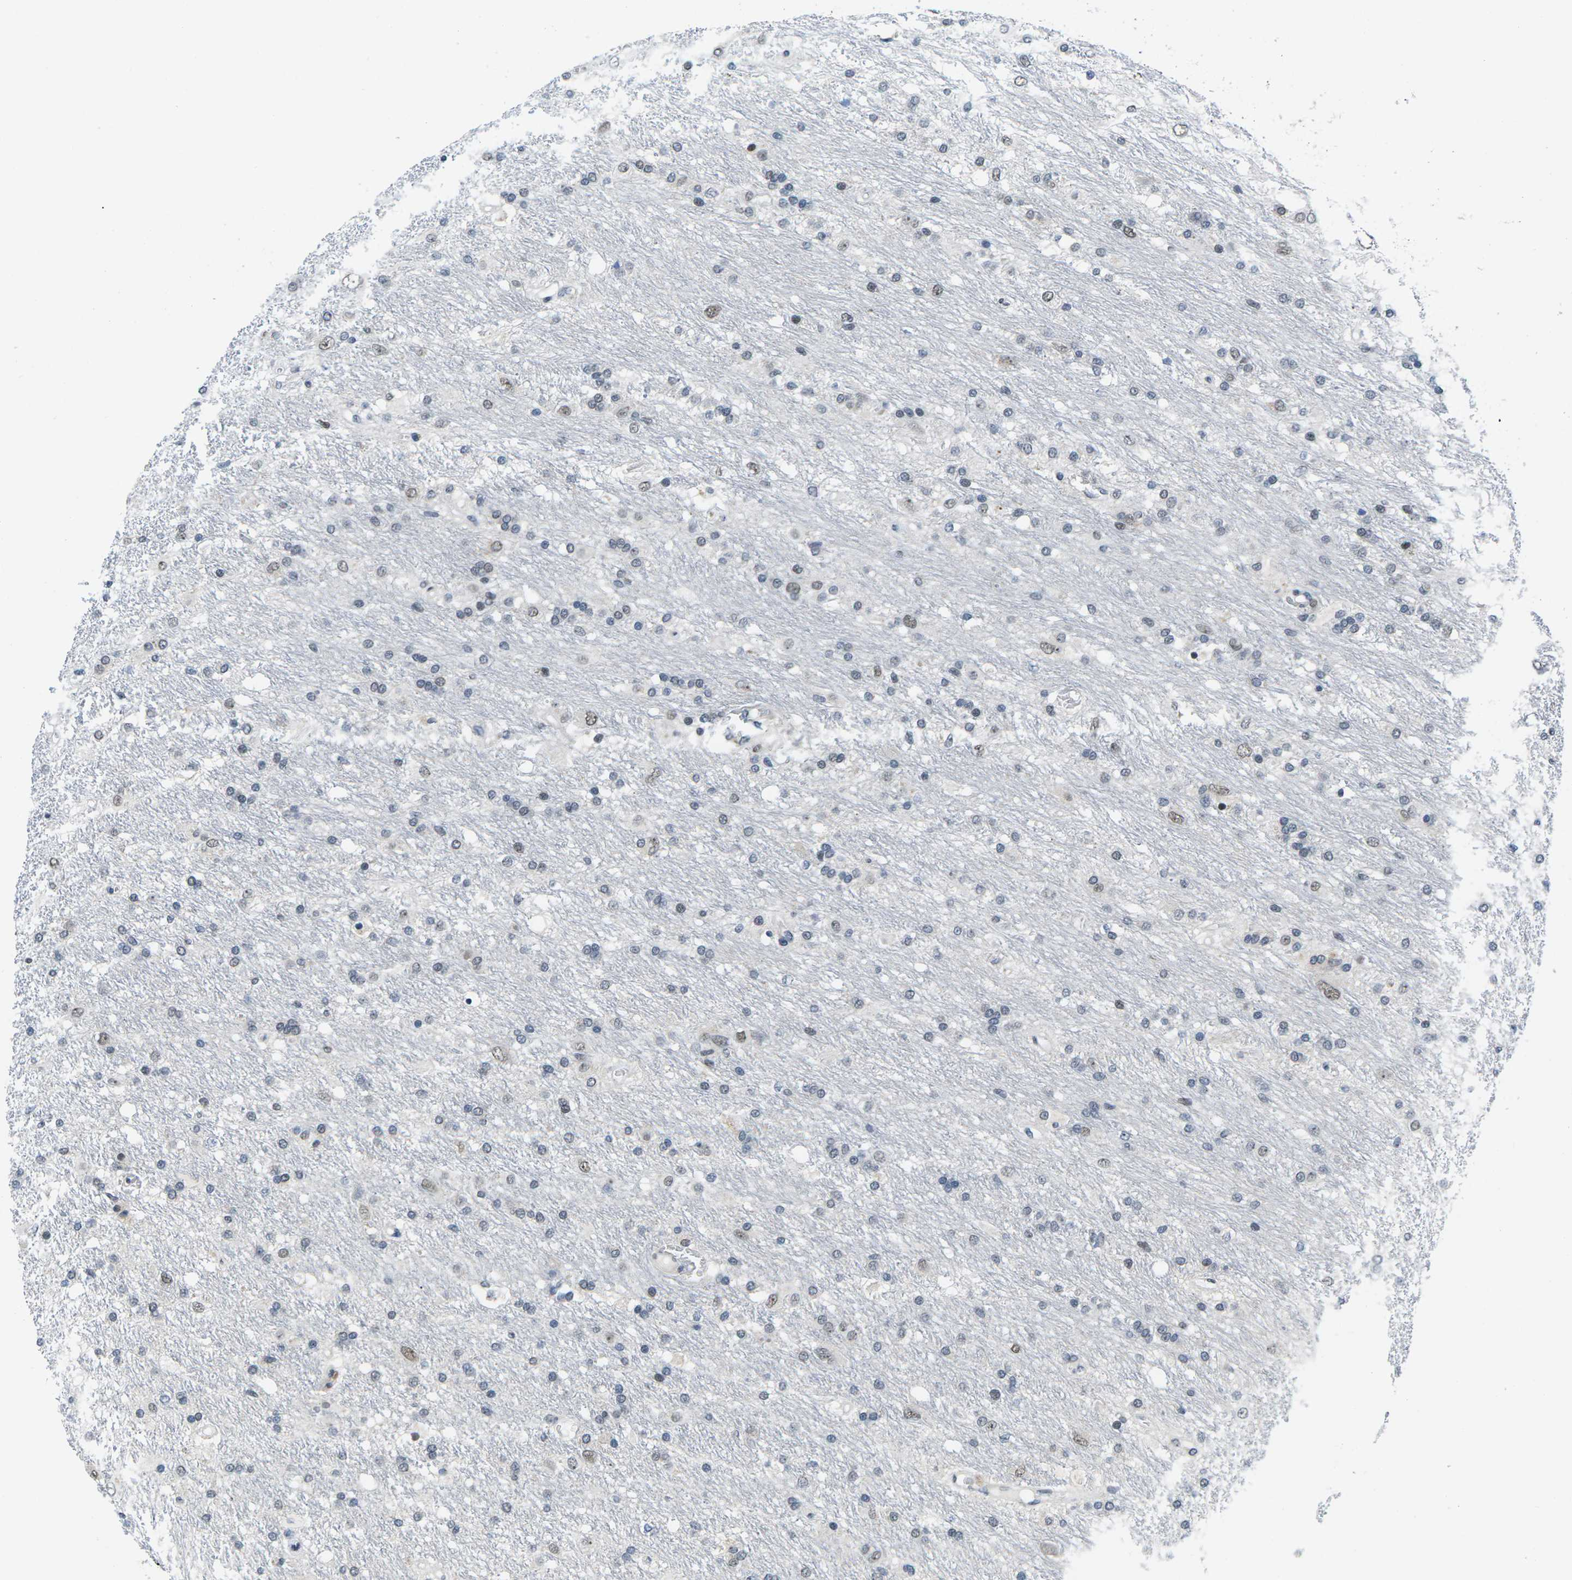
{"staining": {"intensity": "weak", "quantity": "<25%", "location": "nuclear"}, "tissue": "glioma", "cell_type": "Tumor cells", "image_type": "cancer", "snomed": [{"axis": "morphology", "description": "Glioma, malignant, Low grade"}, {"axis": "topography", "description": "Brain"}], "caption": "IHC of glioma exhibits no expression in tumor cells. The staining is performed using DAB (3,3'-diaminobenzidine) brown chromogen with nuclei counter-stained in using hematoxylin.", "gene": "NSRP1", "patient": {"sex": "male", "age": 77}}